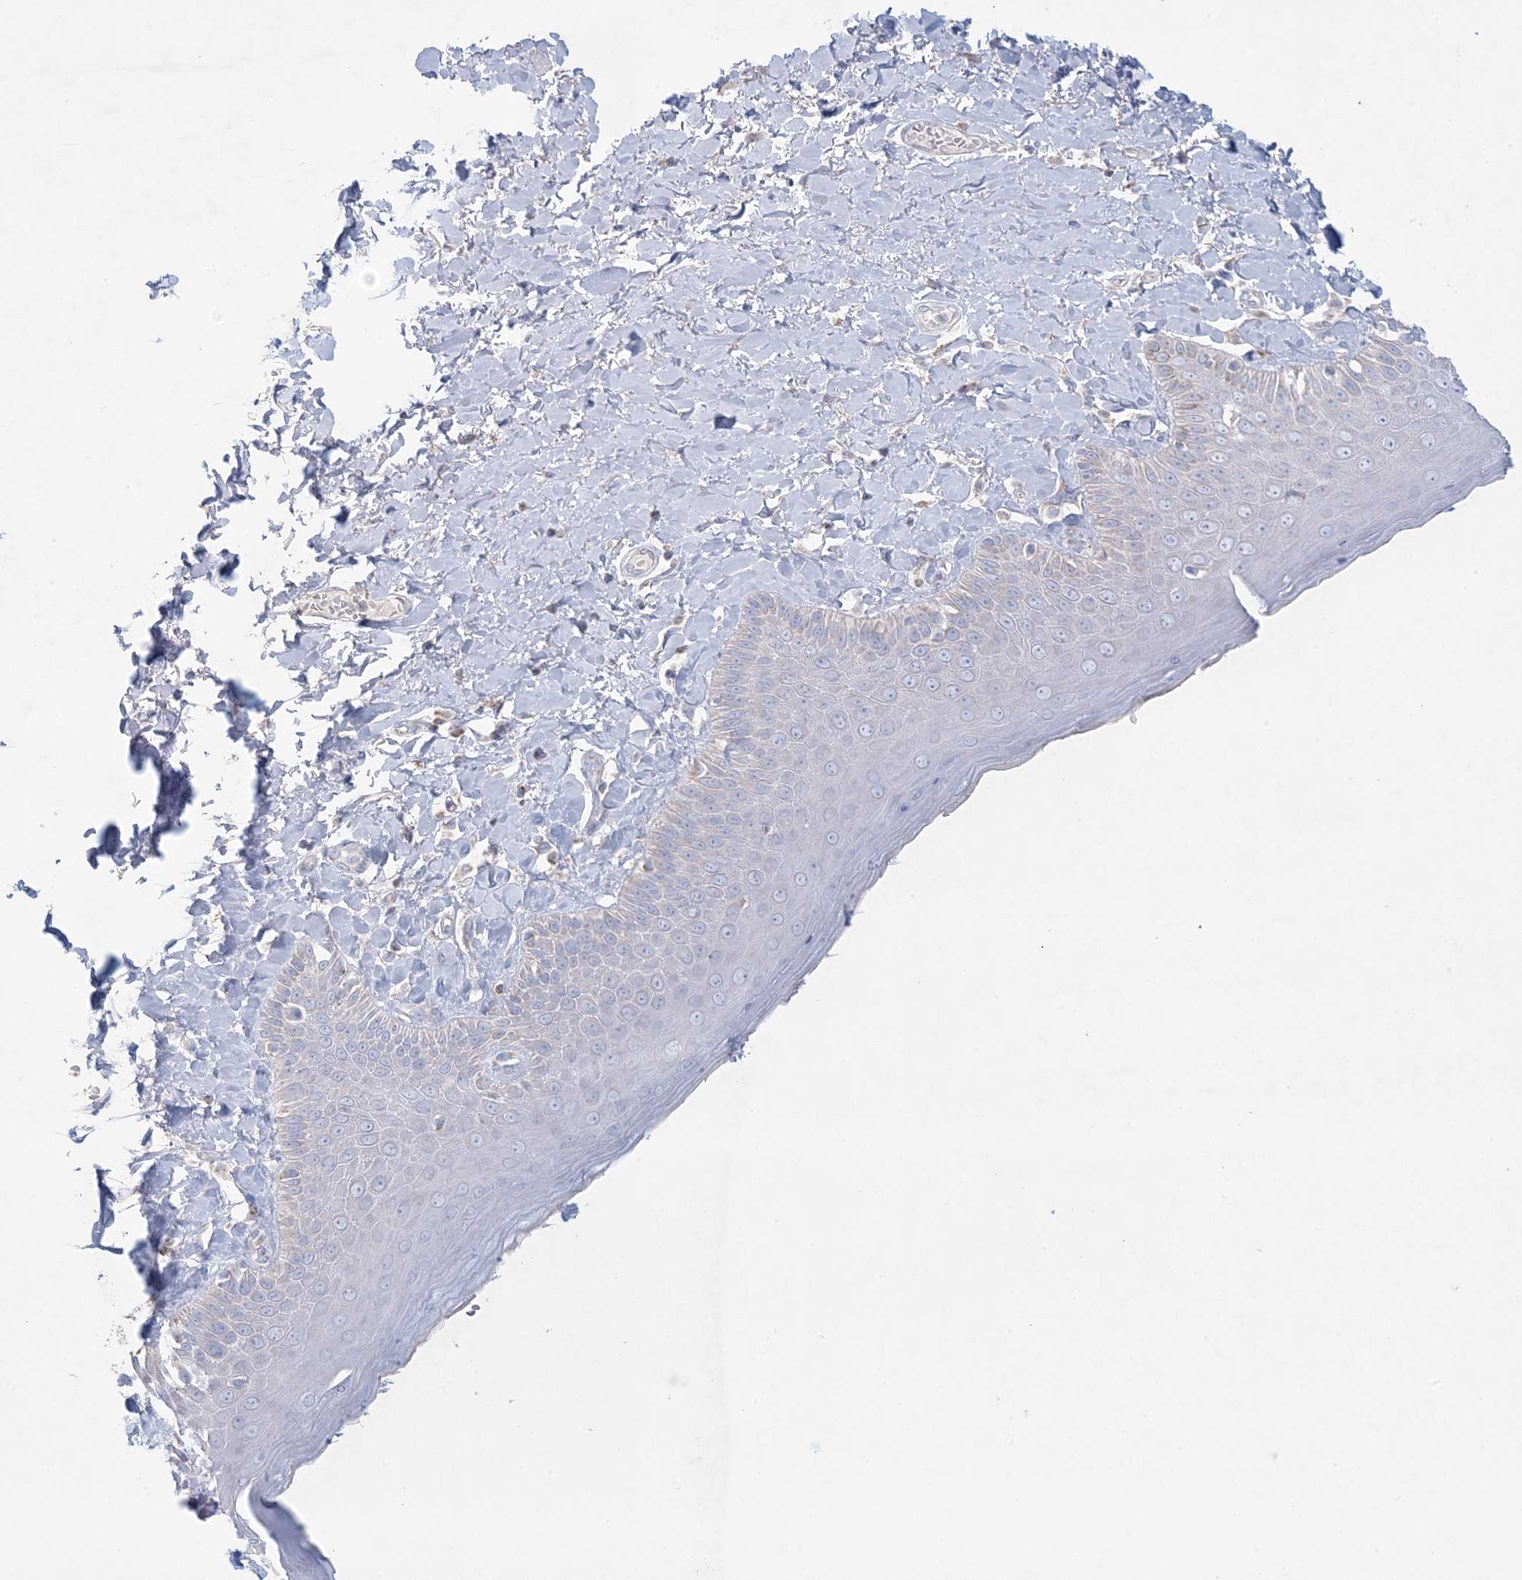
{"staining": {"intensity": "weak", "quantity": "<25%", "location": "cytoplasmic/membranous"}, "tissue": "skin", "cell_type": "Epidermal cells", "image_type": "normal", "snomed": [{"axis": "morphology", "description": "Normal tissue, NOS"}, {"axis": "topography", "description": "Anal"}], "caption": "Immunohistochemistry (IHC) micrograph of unremarkable skin stained for a protein (brown), which demonstrates no positivity in epidermal cells.", "gene": "KCTD6", "patient": {"sex": "male", "age": 69}}